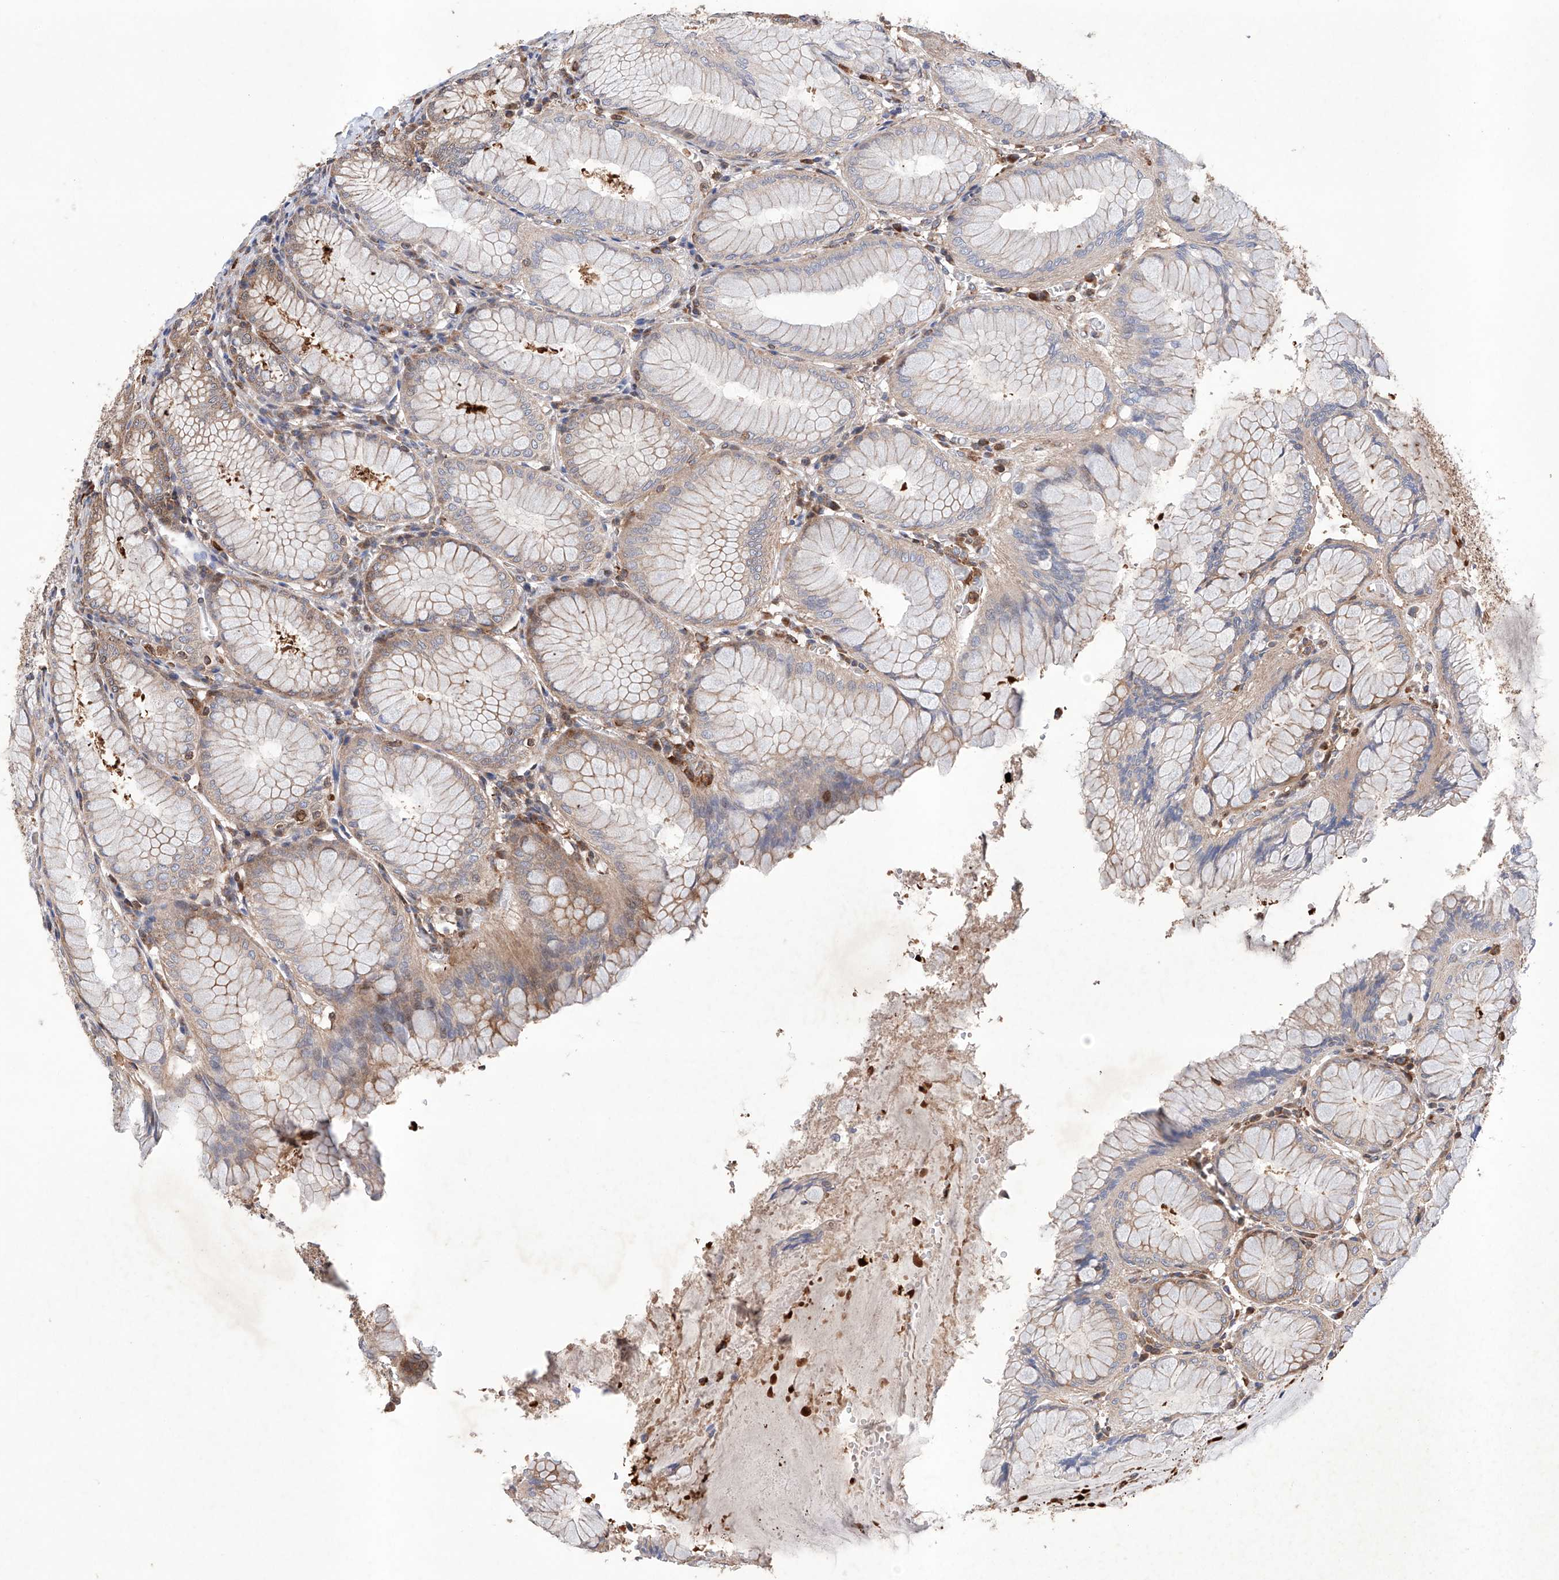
{"staining": {"intensity": "moderate", "quantity": ">75%", "location": "cytoplasmic/membranous"}, "tissue": "stomach", "cell_type": "Glandular cells", "image_type": "normal", "snomed": [{"axis": "morphology", "description": "Normal tissue, NOS"}, {"axis": "topography", "description": "Stomach, lower"}], "caption": "IHC micrograph of benign stomach: stomach stained using immunohistochemistry exhibits medium levels of moderate protein expression localized specifically in the cytoplasmic/membranous of glandular cells, appearing as a cytoplasmic/membranous brown color.", "gene": "TIMM23", "patient": {"sex": "female", "age": 56}}